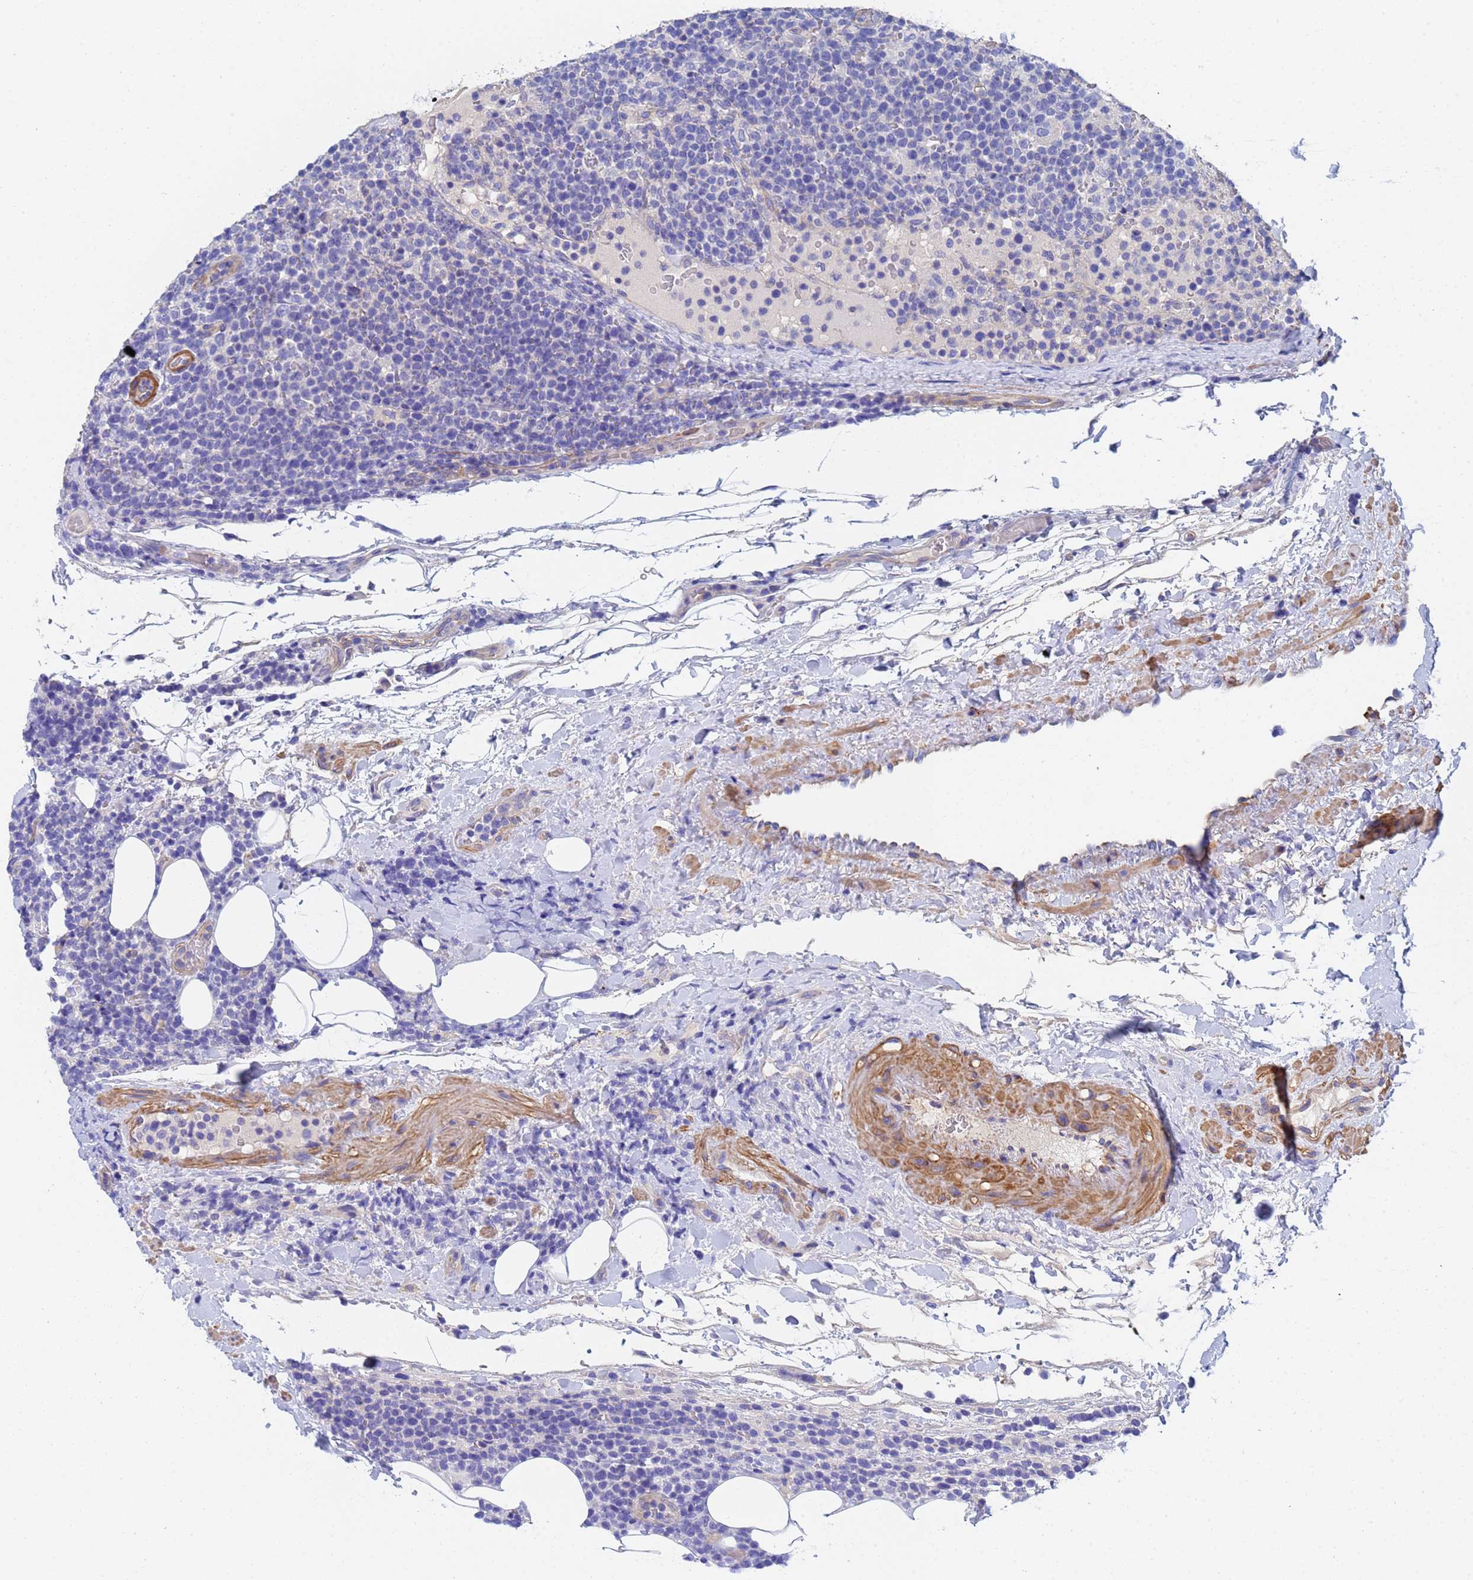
{"staining": {"intensity": "negative", "quantity": "none", "location": "none"}, "tissue": "lymphoma", "cell_type": "Tumor cells", "image_type": "cancer", "snomed": [{"axis": "morphology", "description": "Malignant lymphoma, non-Hodgkin's type, High grade"}, {"axis": "topography", "description": "Lymph node"}], "caption": "The immunohistochemistry histopathology image has no significant positivity in tumor cells of lymphoma tissue. (Stains: DAB immunohistochemistry (IHC) with hematoxylin counter stain, Microscopy: brightfield microscopy at high magnification).", "gene": "CST4", "patient": {"sex": "male", "age": 61}}